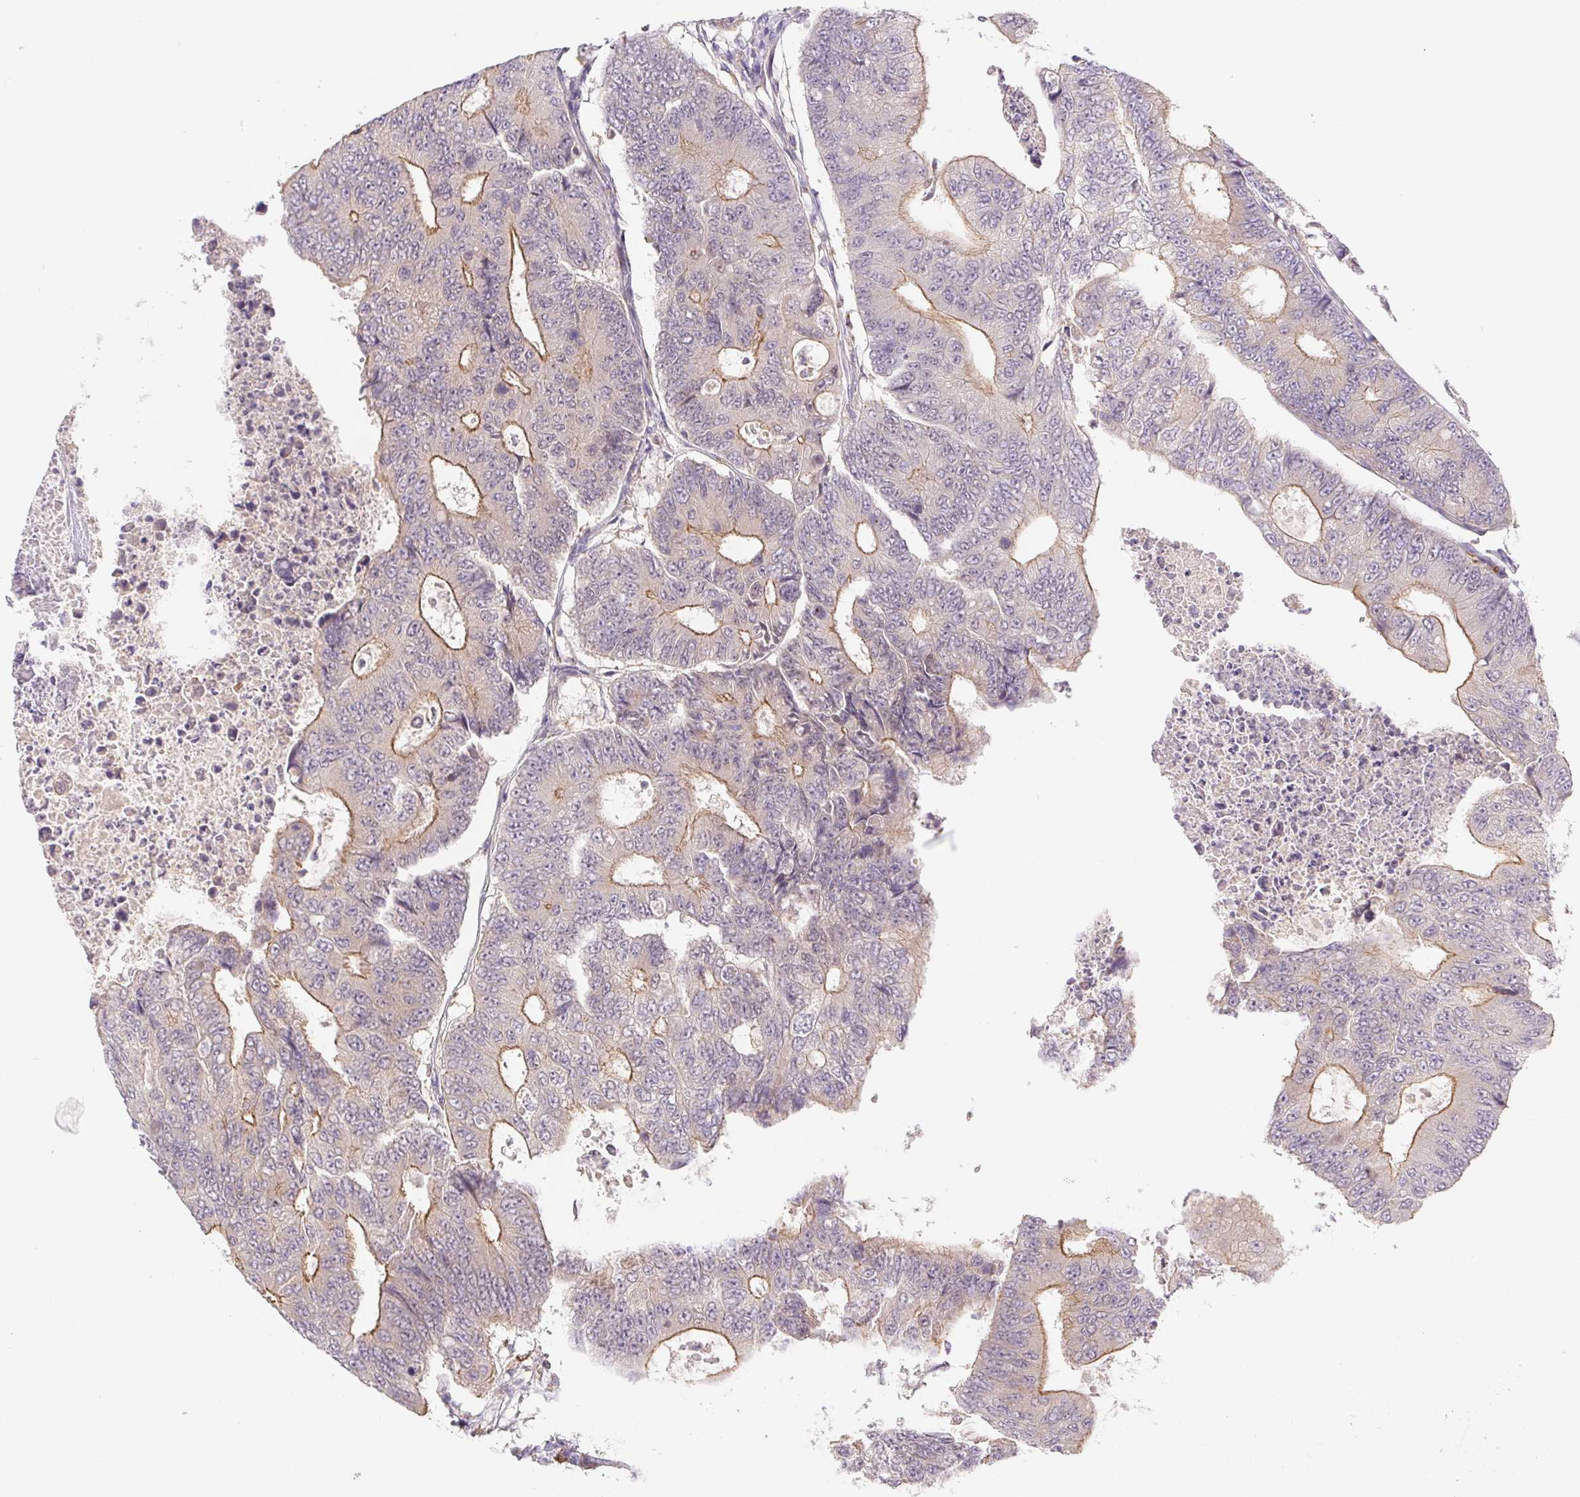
{"staining": {"intensity": "moderate", "quantity": "<25%", "location": "cytoplasmic/membranous"}, "tissue": "colorectal cancer", "cell_type": "Tumor cells", "image_type": "cancer", "snomed": [{"axis": "morphology", "description": "Adenocarcinoma, NOS"}, {"axis": "topography", "description": "Colon"}], "caption": "IHC photomicrograph of neoplastic tissue: human adenocarcinoma (colorectal) stained using IHC reveals low levels of moderate protein expression localized specifically in the cytoplasmic/membranous of tumor cells, appearing as a cytoplasmic/membranous brown color.", "gene": "EMC6", "patient": {"sex": "female", "age": 48}}